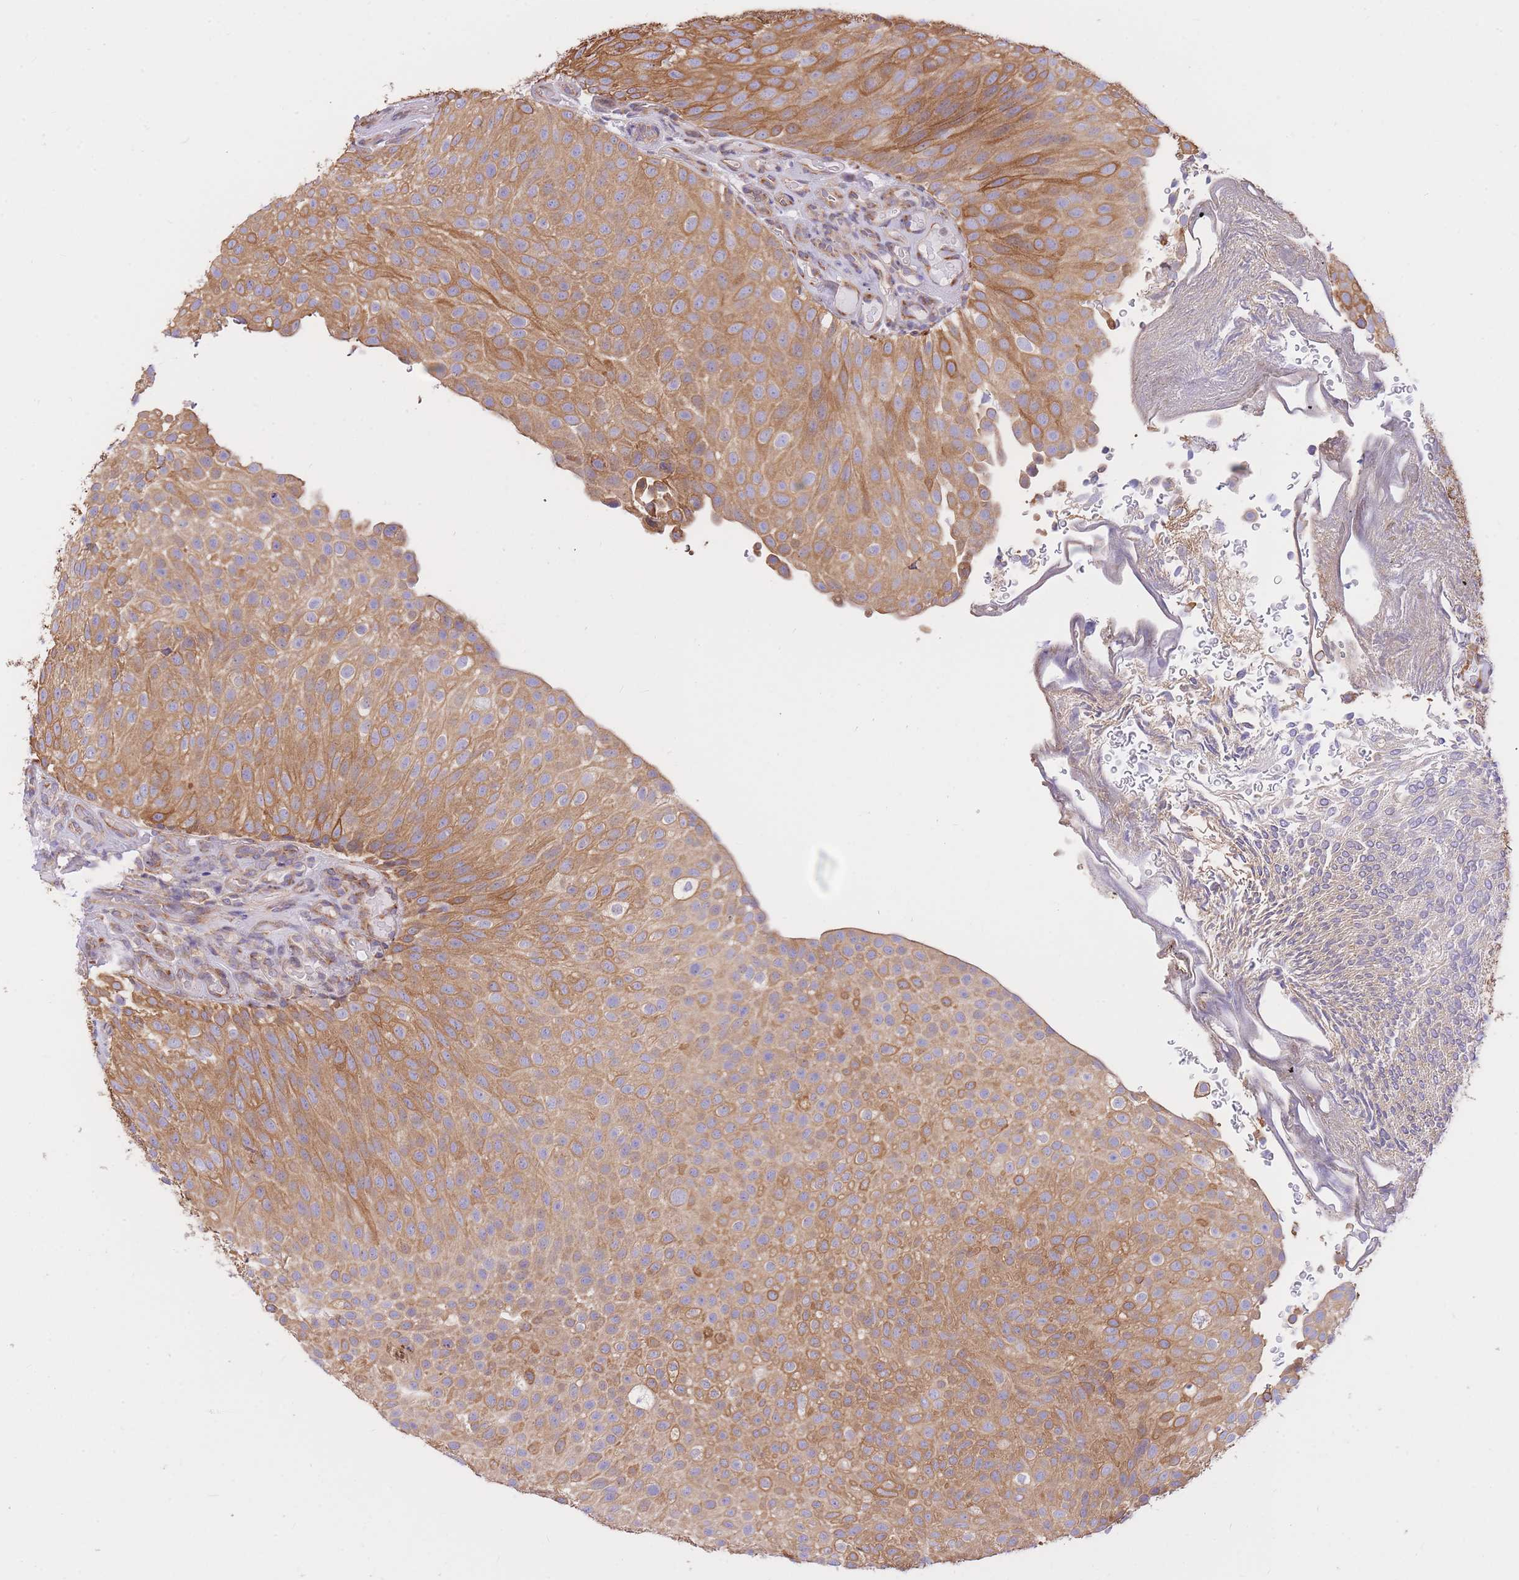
{"staining": {"intensity": "moderate", "quantity": ">75%", "location": "cytoplasmic/membranous"}, "tissue": "urothelial cancer", "cell_type": "Tumor cells", "image_type": "cancer", "snomed": [{"axis": "morphology", "description": "Urothelial carcinoma, Low grade"}, {"axis": "topography", "description": "Urinary bladder"}], "caption": "IHC (DAB) staining of human urothelial cancer demonstrates moderate cytoplasmic/membranous protein positivity in approximately >75% of tumor cells. (DAB (3,3'-diaminobenzidine) IHC with brightfield microscopy, high magnification).", "gene": "GBP7", "patient": {"sex": "male", "age": 78}}